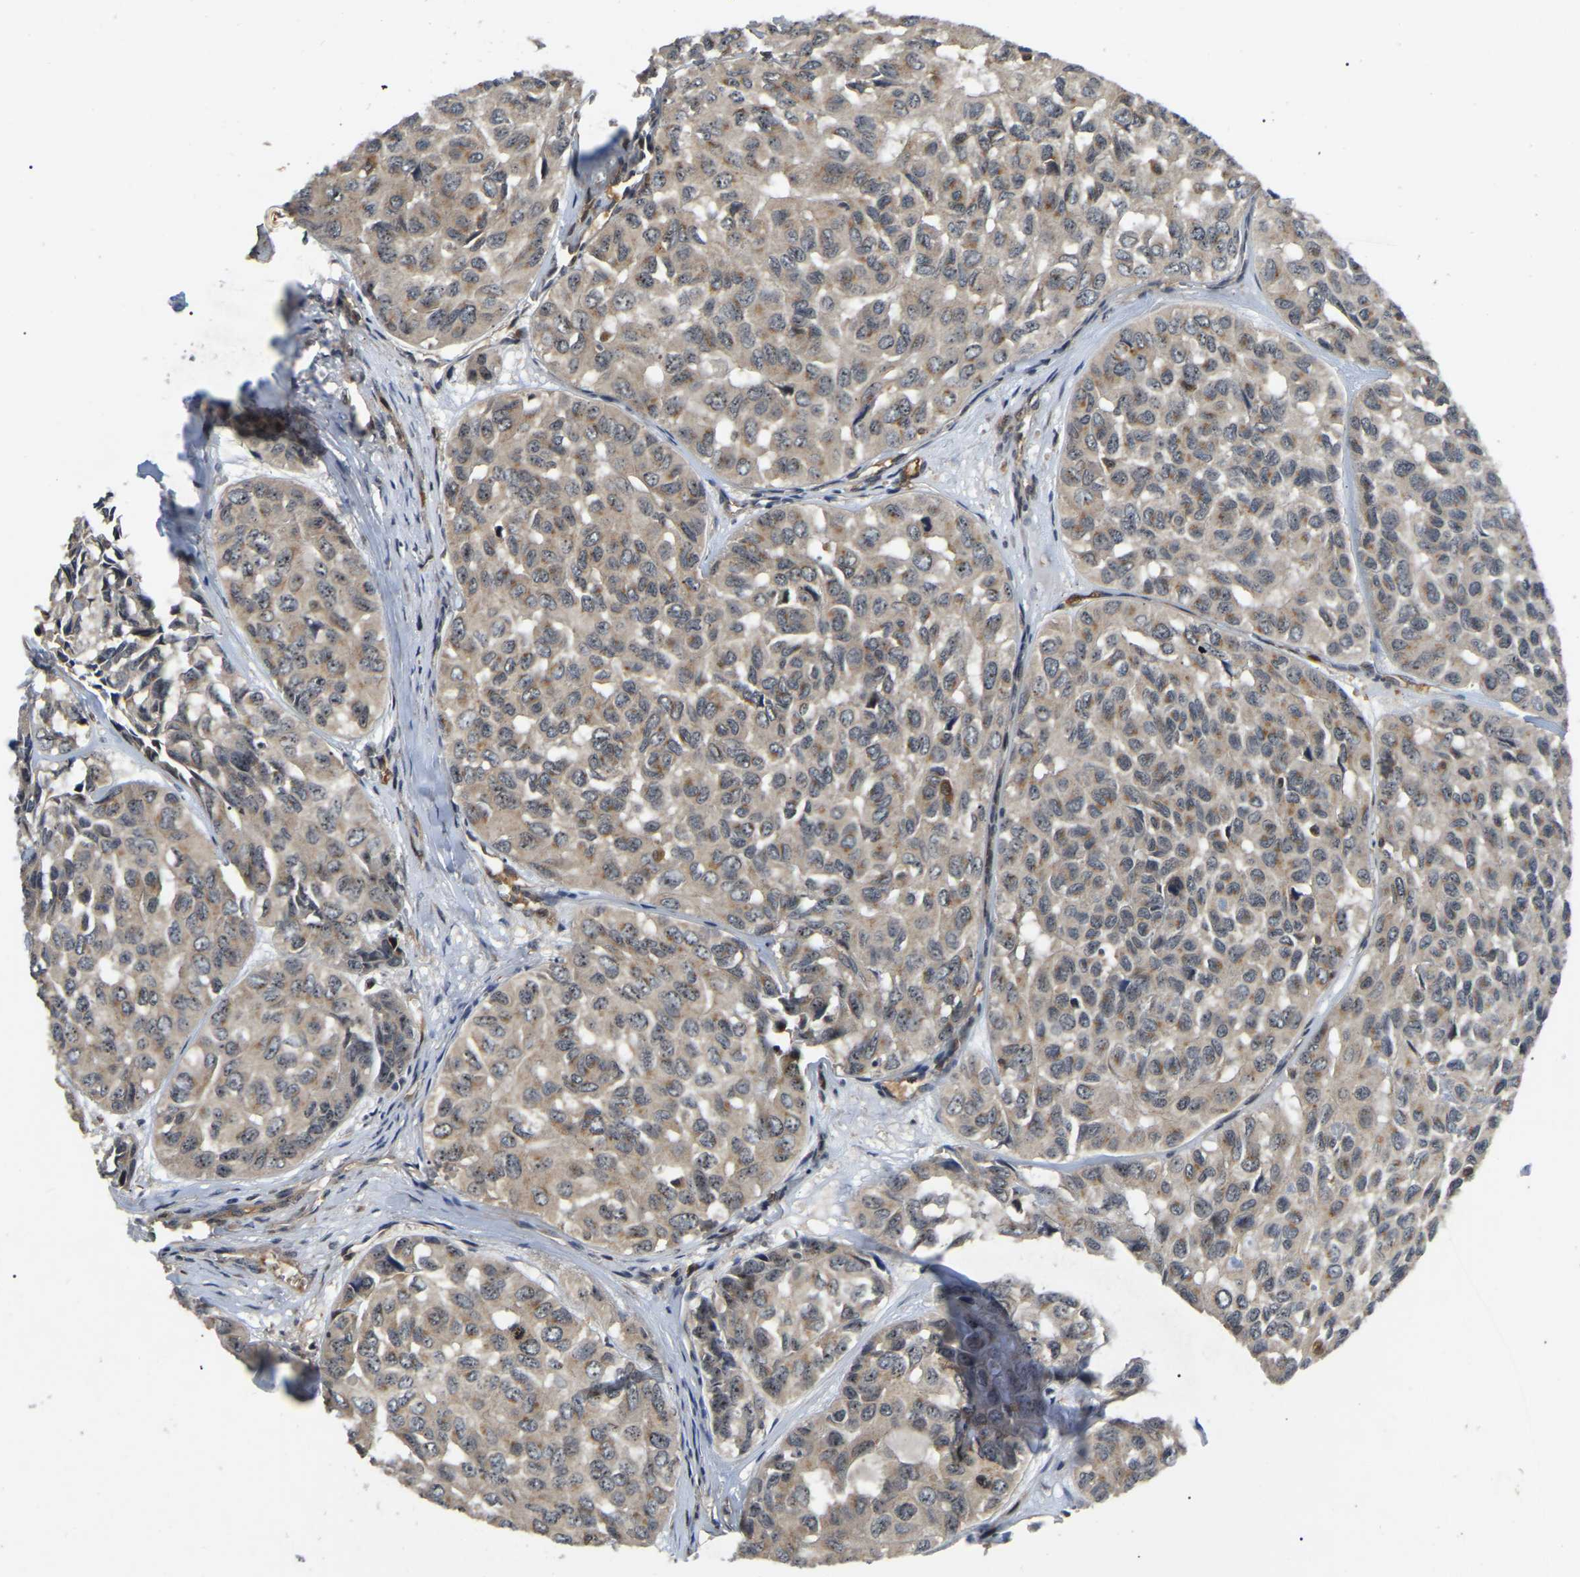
{"staining": {"intensity": "weak", "quantity": ">75%", "location": "cytoplasmic/membranous,nuclear"}, "tissue": "head and neck cancer", "cell_type": "Tumor cells", "image_type": "cancer", "snomed": [{"axis": "morphology", "description": "Adenocarcinoma, NOS"}, {"axis": "topography", "description": "Salivary gland, NOS"}, {"axis": "topography", "description": "Head-Neck"}], "caption": "Human head and neck cancer stained with a protein marker exhibits weak staining in tumor cells.", "gene": "RBM28", "patient": {"sex": "female", "age": 76}}